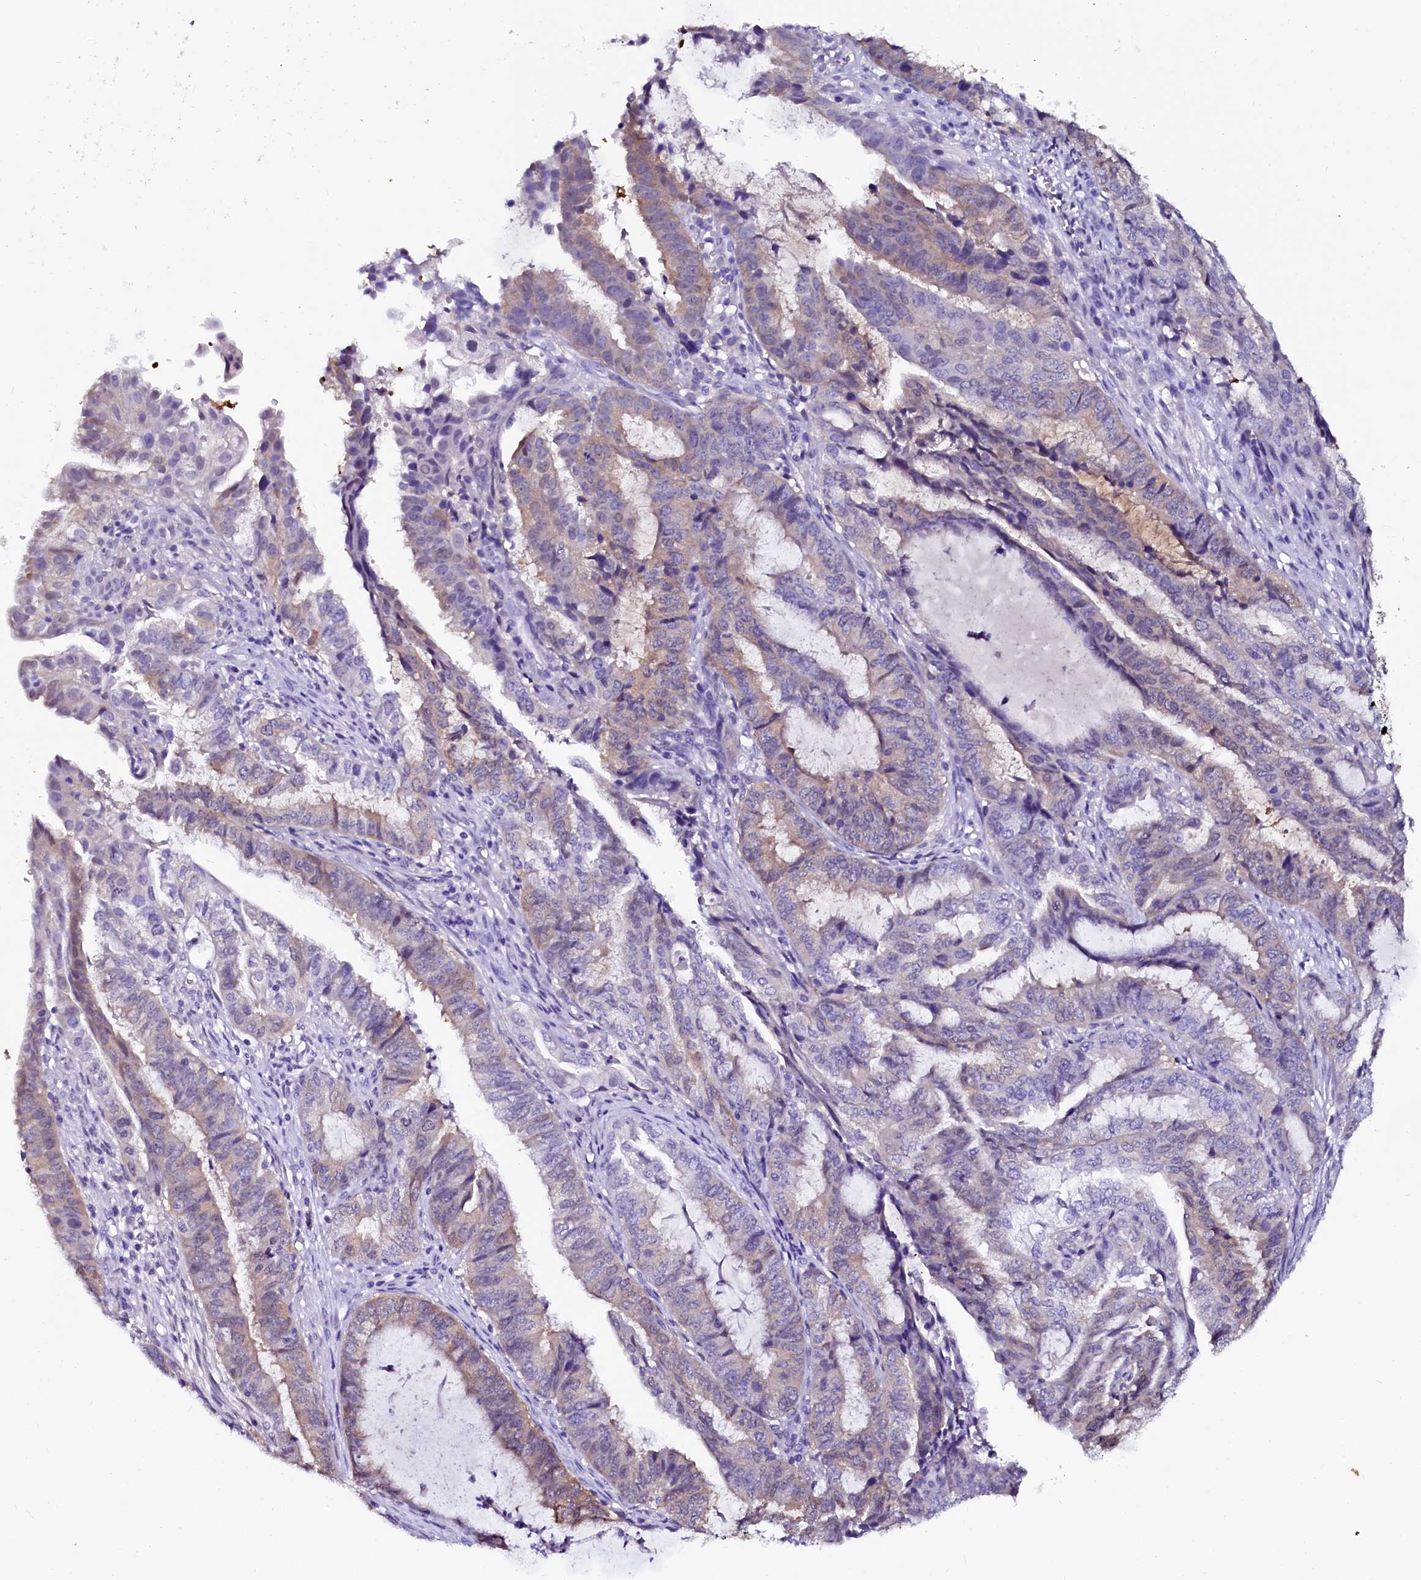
{"staining": {"intensity": "weak", "quantity": "25%-75%", "location": "cytoplasmic/membranous"}, "tissue": "endometrial cancer", "cell_type": "Tumor cells", "image_type": "cancer", "snomed": [{"axis": "morphology", "description": "Adenocarcinoma, NOS"}, {"axis": "topography", "description": "Endometrium"}], "caption": "Weak cytoplasmic/membranous positivity for a protein is identified in approximately 25%-75% of tumor cells of endometrial cancer using immunohistochemistry (IHC).", "gene": "SORD", "patient": {"sex": "female", "age": 51}}